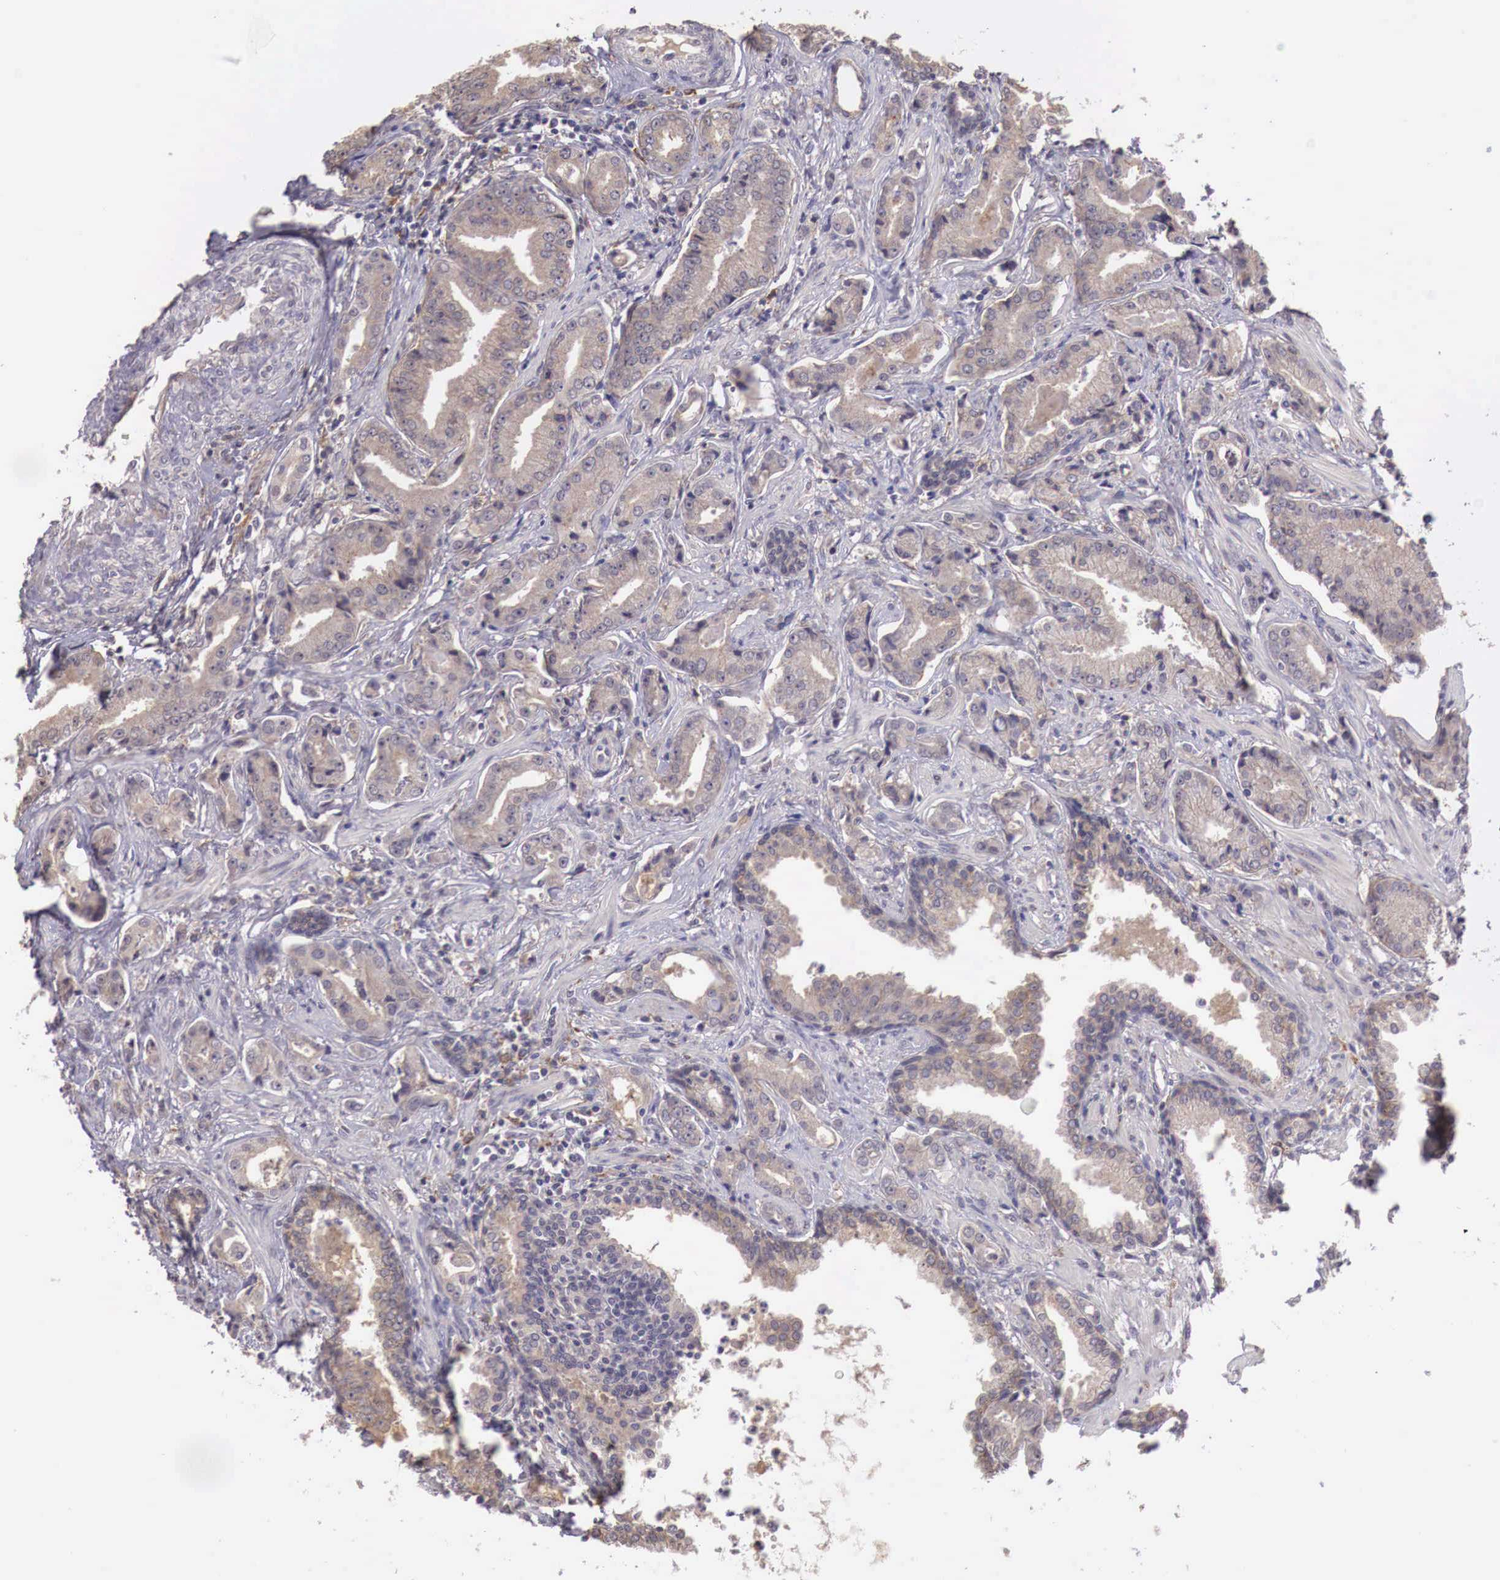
{"staining": {"intensity": "weak", "quantity": "25%-75%", "location": "cytoplasmic/membranous"}, "tissue": "prostate cancer", "cell_type": "Tumor cells", "image_type": "cancer", "snomed": [{"axis": "morphology", "description": "Adenocarcinoma, Low grade"}, {"axis": "topography", "description": "Prostate"}], "caption": "DAB immunohistochemical staining of human prostate cancer exhibits weak cytoplasmic/membranous protein expression in about 25%-75% of tumor cells.", "gene": "CHRDL1", "patient": {"sex": "male", "age": 65}}